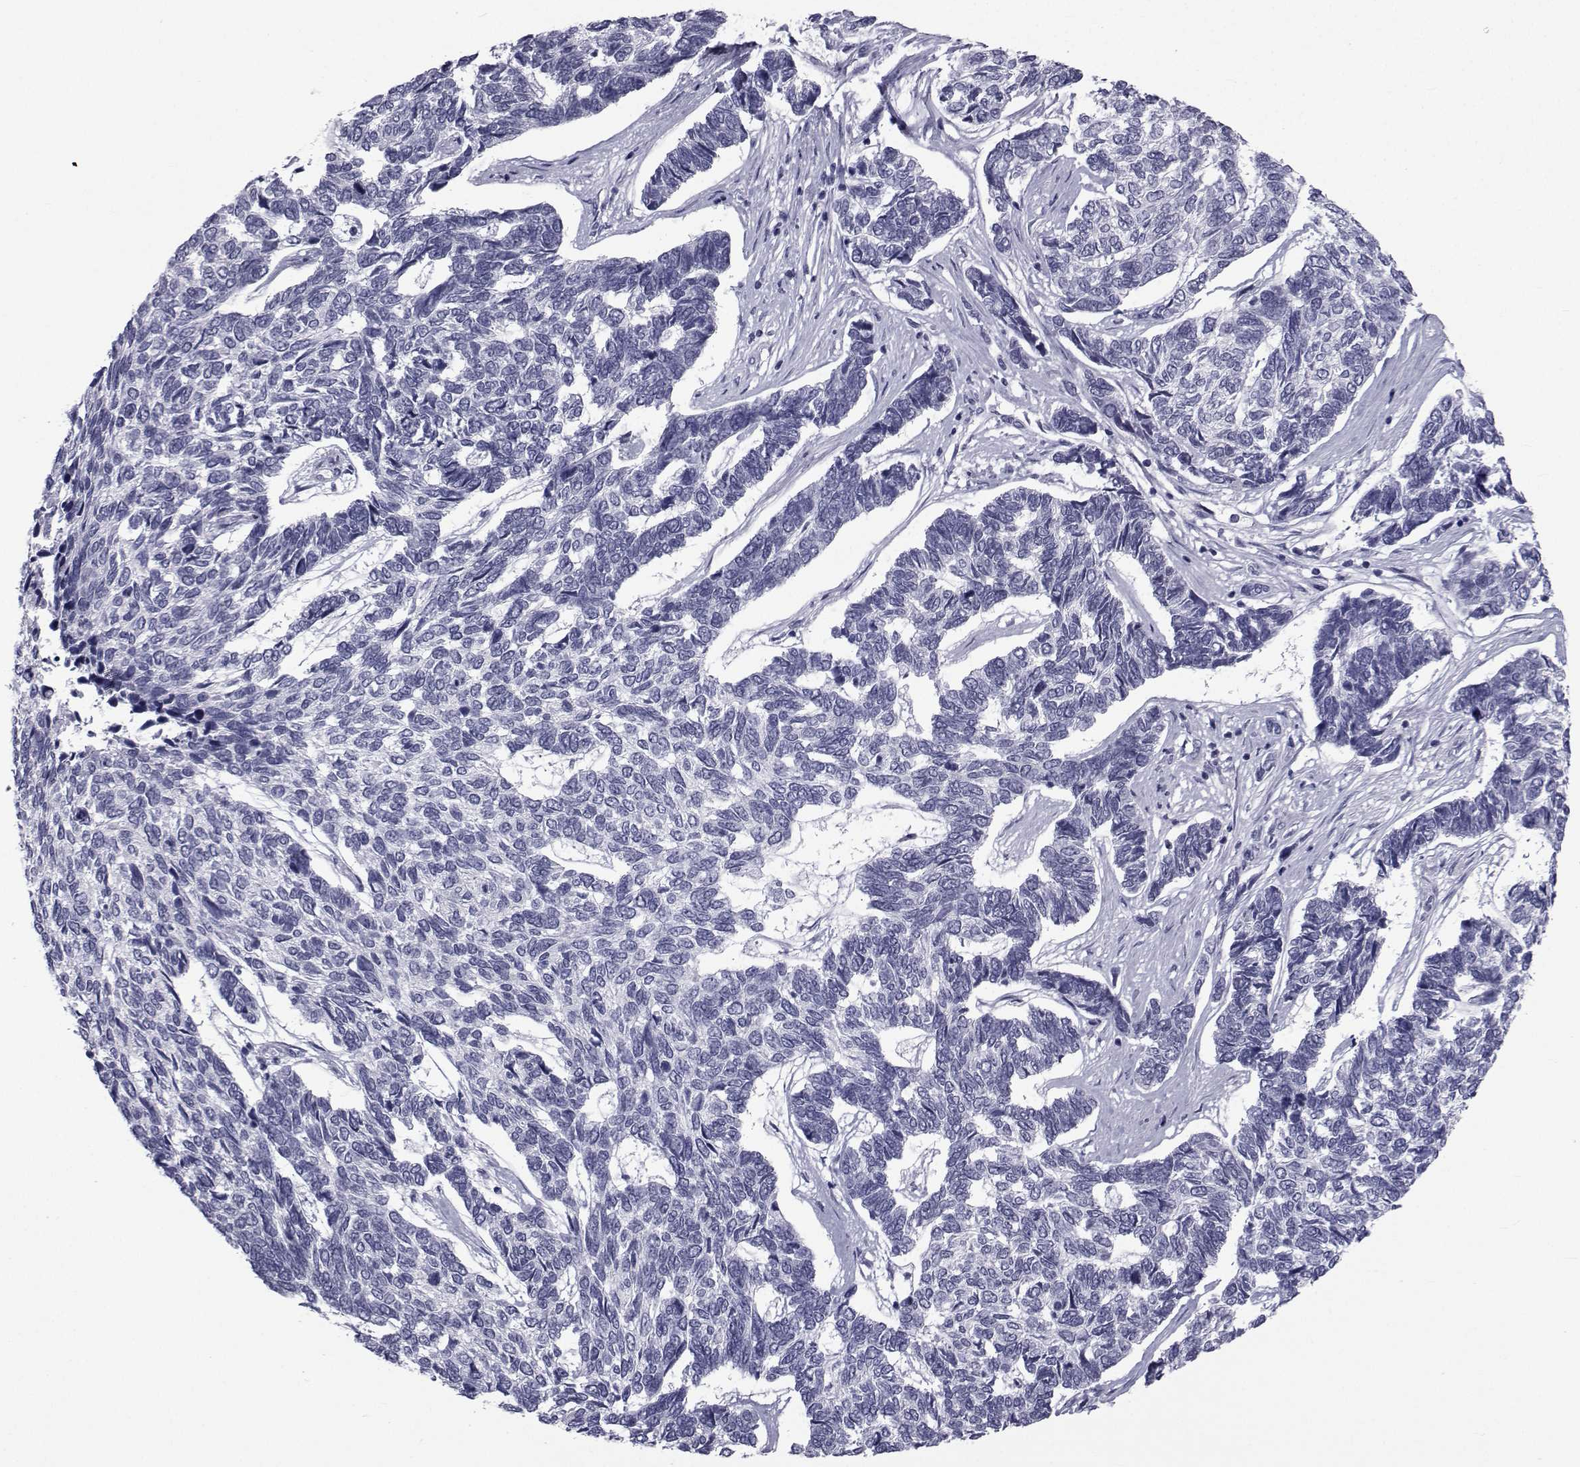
{"staining": {"intensity": "negative", "quantity": "none", "location": "none"}, "tissue": "skin cancer", "cell_type": "Tumor cells", "image_type": "cancer", "snomed": [{"axis": "morphology", "description": "Basal cell carcinoma"}, {"axis": "topography", "description": "Skin"}], "caption": "DAB (3,3'-diaminobenzidine) immunohistochemical staining of human skin basal cell carcinoma exhibits no significant staining in tumor cells.", "gene": "FDXR", "patient": {"sex": "female", "age": 65}}